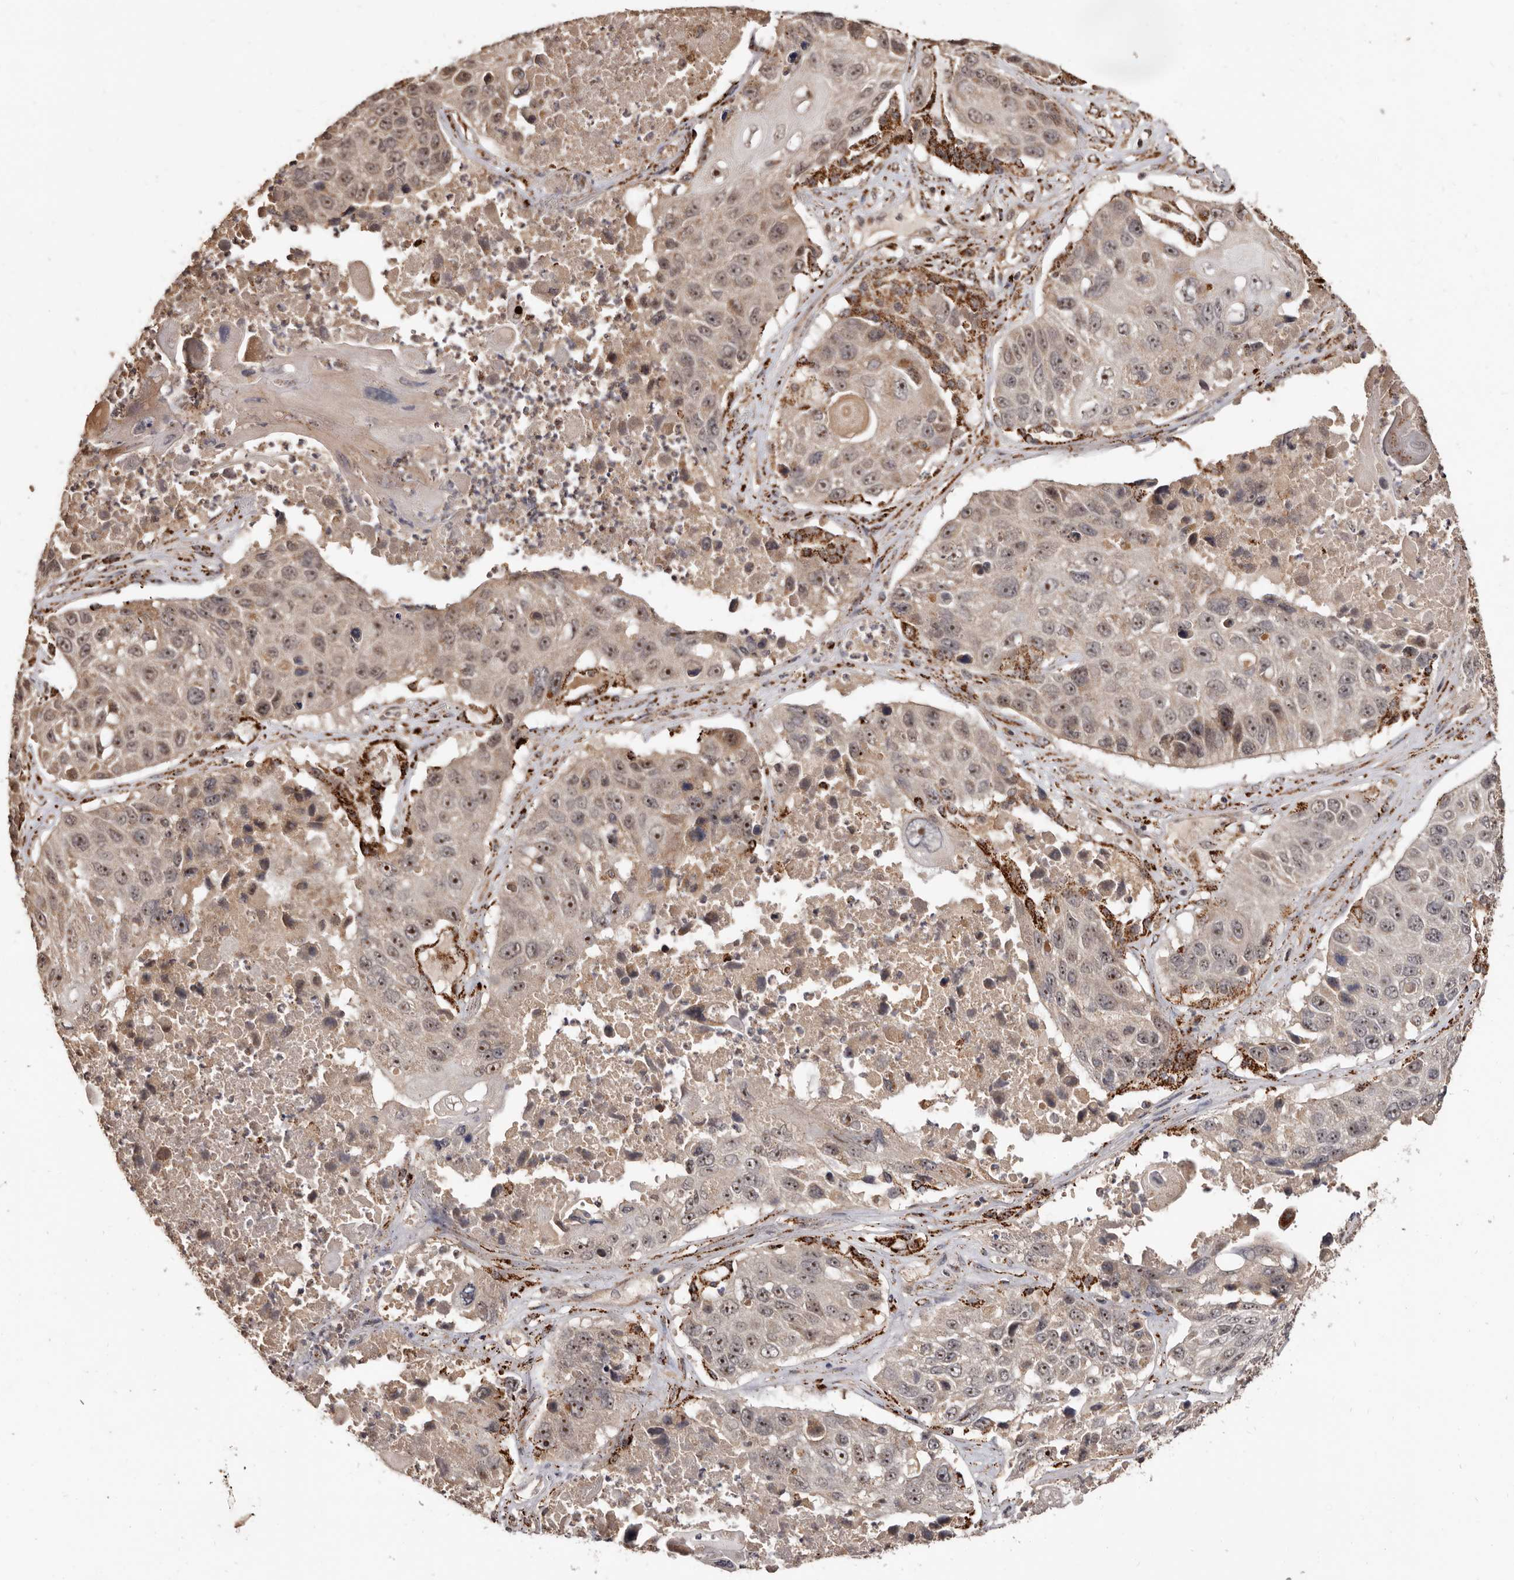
{"staining": {"intensity": "weak", "quantity": ">75%", "location": "cytoplasmic/membranous,nuclear"}, "tissue": "lung cancer", "cell_type": "Tumor cells", "image_type": "cancer", "snomed": [{"axis": "morphology", "description": "Squamous cell carcinoma, NOS"}, {"axis": "topography", "description": "Lung"}], "caption": "The micrograph reveals immunohistochemical staining of squamous cell carcinoma (lung). There is weak cytoplasmic/membranous and nuclear positivity is present in approximately >75% of tumor cells.", "gene": "AKAP7", "patient": {"sex": "male", "age": 61}}